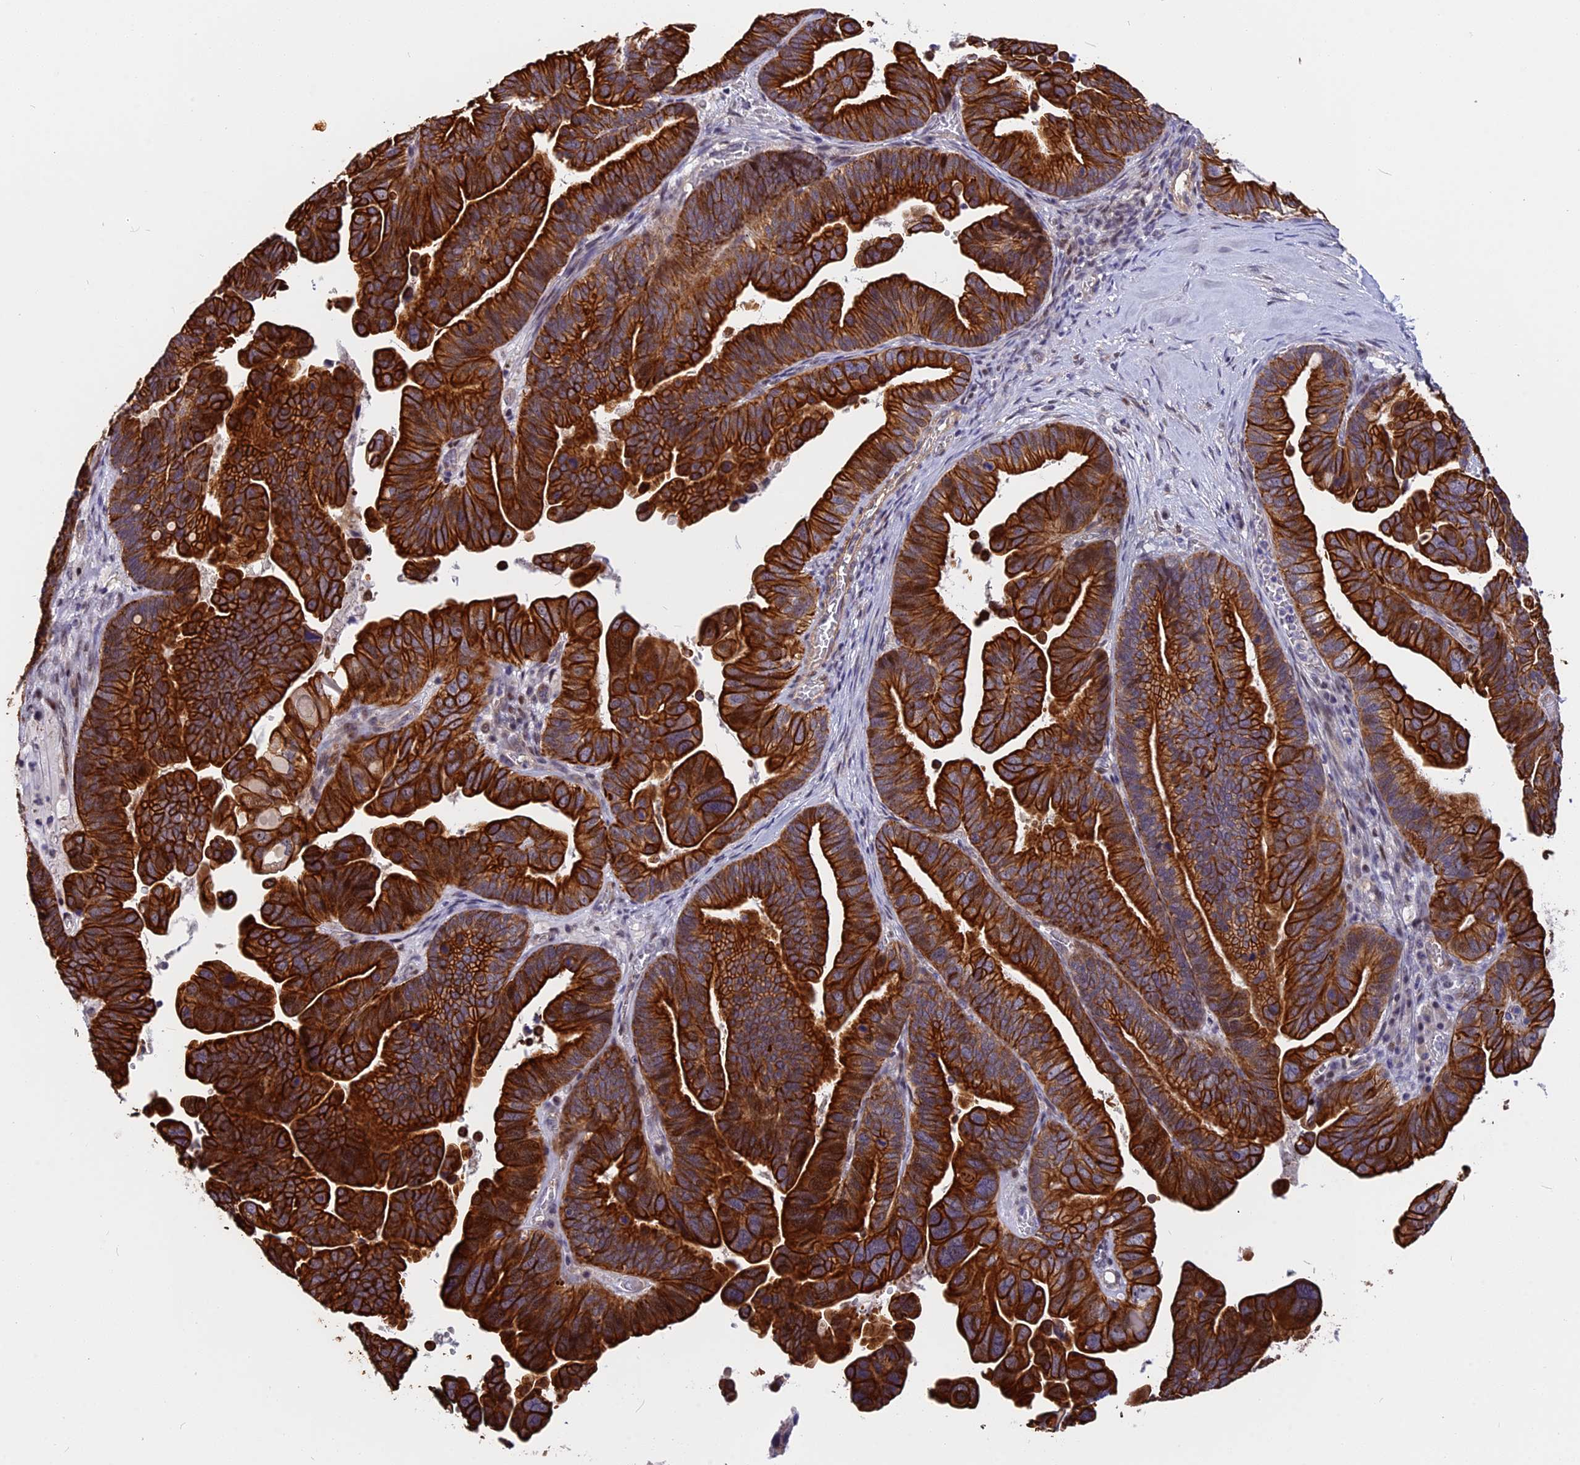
{"staining": {"intensity": "strong", "quantity": ">75%", "location": "cytoplasmic/membranous"}, "tissue": "ovarian cancer", "cell_type": "Tumor cells", "image_type": "cancer", "snomed": [{"axis": "morphology", "description": "Cystadenocarcinoma, serous, NOS"}, {"axis": "topography", "description": "Ovary"}], "caption": "The photomicrograph shows staining of ovarian cancer, revealing strong cytoplasmic/membranous protein expression (brown color) within tumor cells.", "gene": "ANKRD34B", "patient": {"sex": "female", "age": 56}}